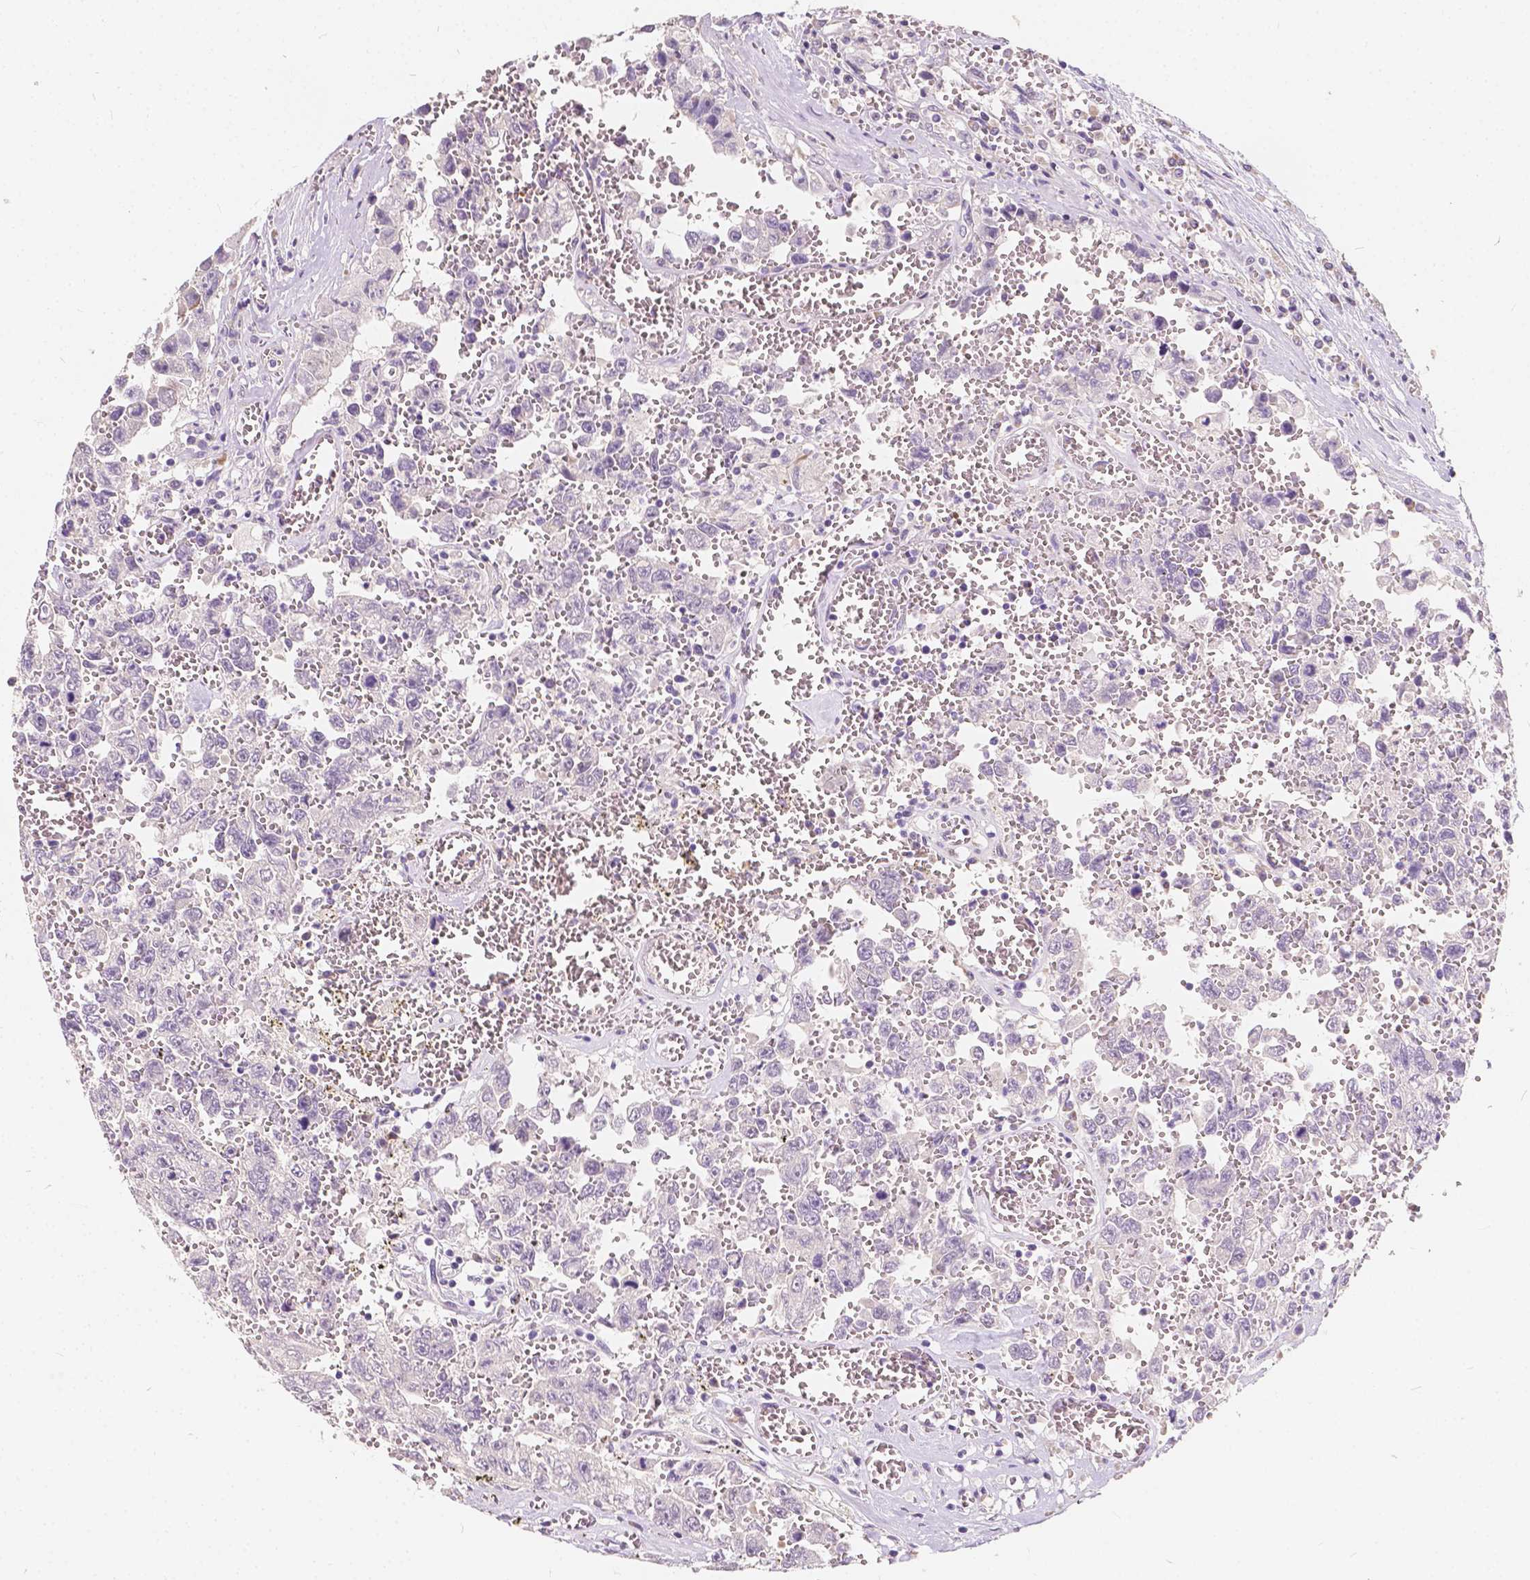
{"staining": {"intensity": "negative", "quantity": "none", "location": "none"}, "tissue": "testis cancer", "cell_type": "Tumor cells", "image_type": "cancer", "snomed": [{"axis": "morphology", "description": "Carcinoma, Embryonal, NOS"}, {"axis": "topography", "description": "Testis"}], "caption": "High magnification brightfield microscopy of testis cancer (embryonal carcinoma) stained with DAB (3,3'-diaminobenzidine) (brown) and counterstained with hematoxylin (blue): tumor cells show no significant staining.", "gene": "SLC7A8", "patient": {"sex": "male", "age": 36}}